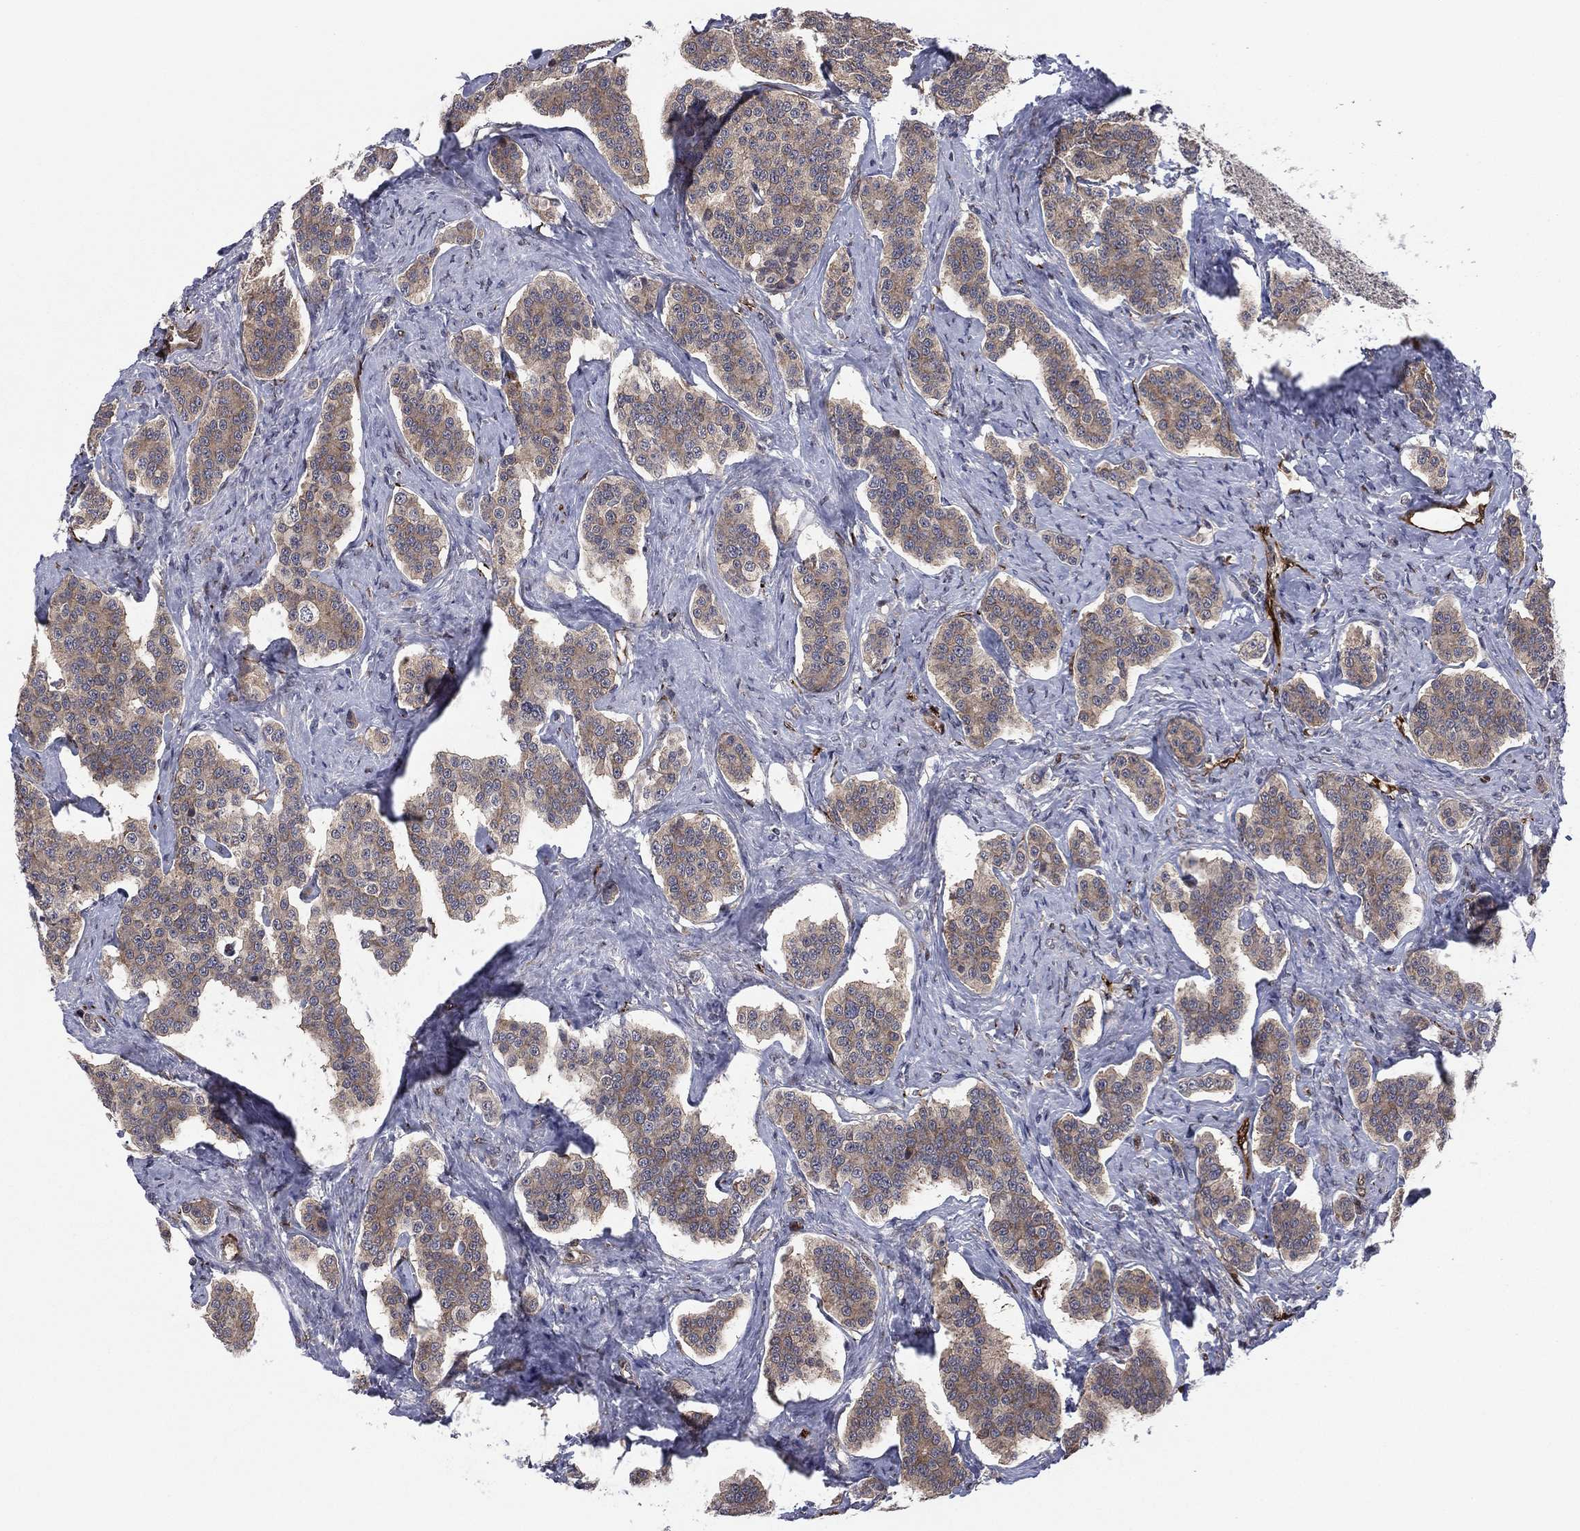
{"staining": {"intensity": "moderate", "quantity": "25%-75%", "location": "cytoplasmic/membranous"}, "tissue": "carcinoid", "cell_type": "Tumor cells", "image_type": "cancer", "snomed": [{"axis": "morphology", "description": "Carcinoid, malignant, NOS"}, {"axis": "topography", "description": "Small intestine"}], "caption": "Immunohistochemical staining of carcinoid (malignant) exhibits moderate cytoplasmic/membranous protein staining in about 25%-75% of tumor cells.", "gene": "SNCG", "patient": {"sex": "female", "age": 58}}